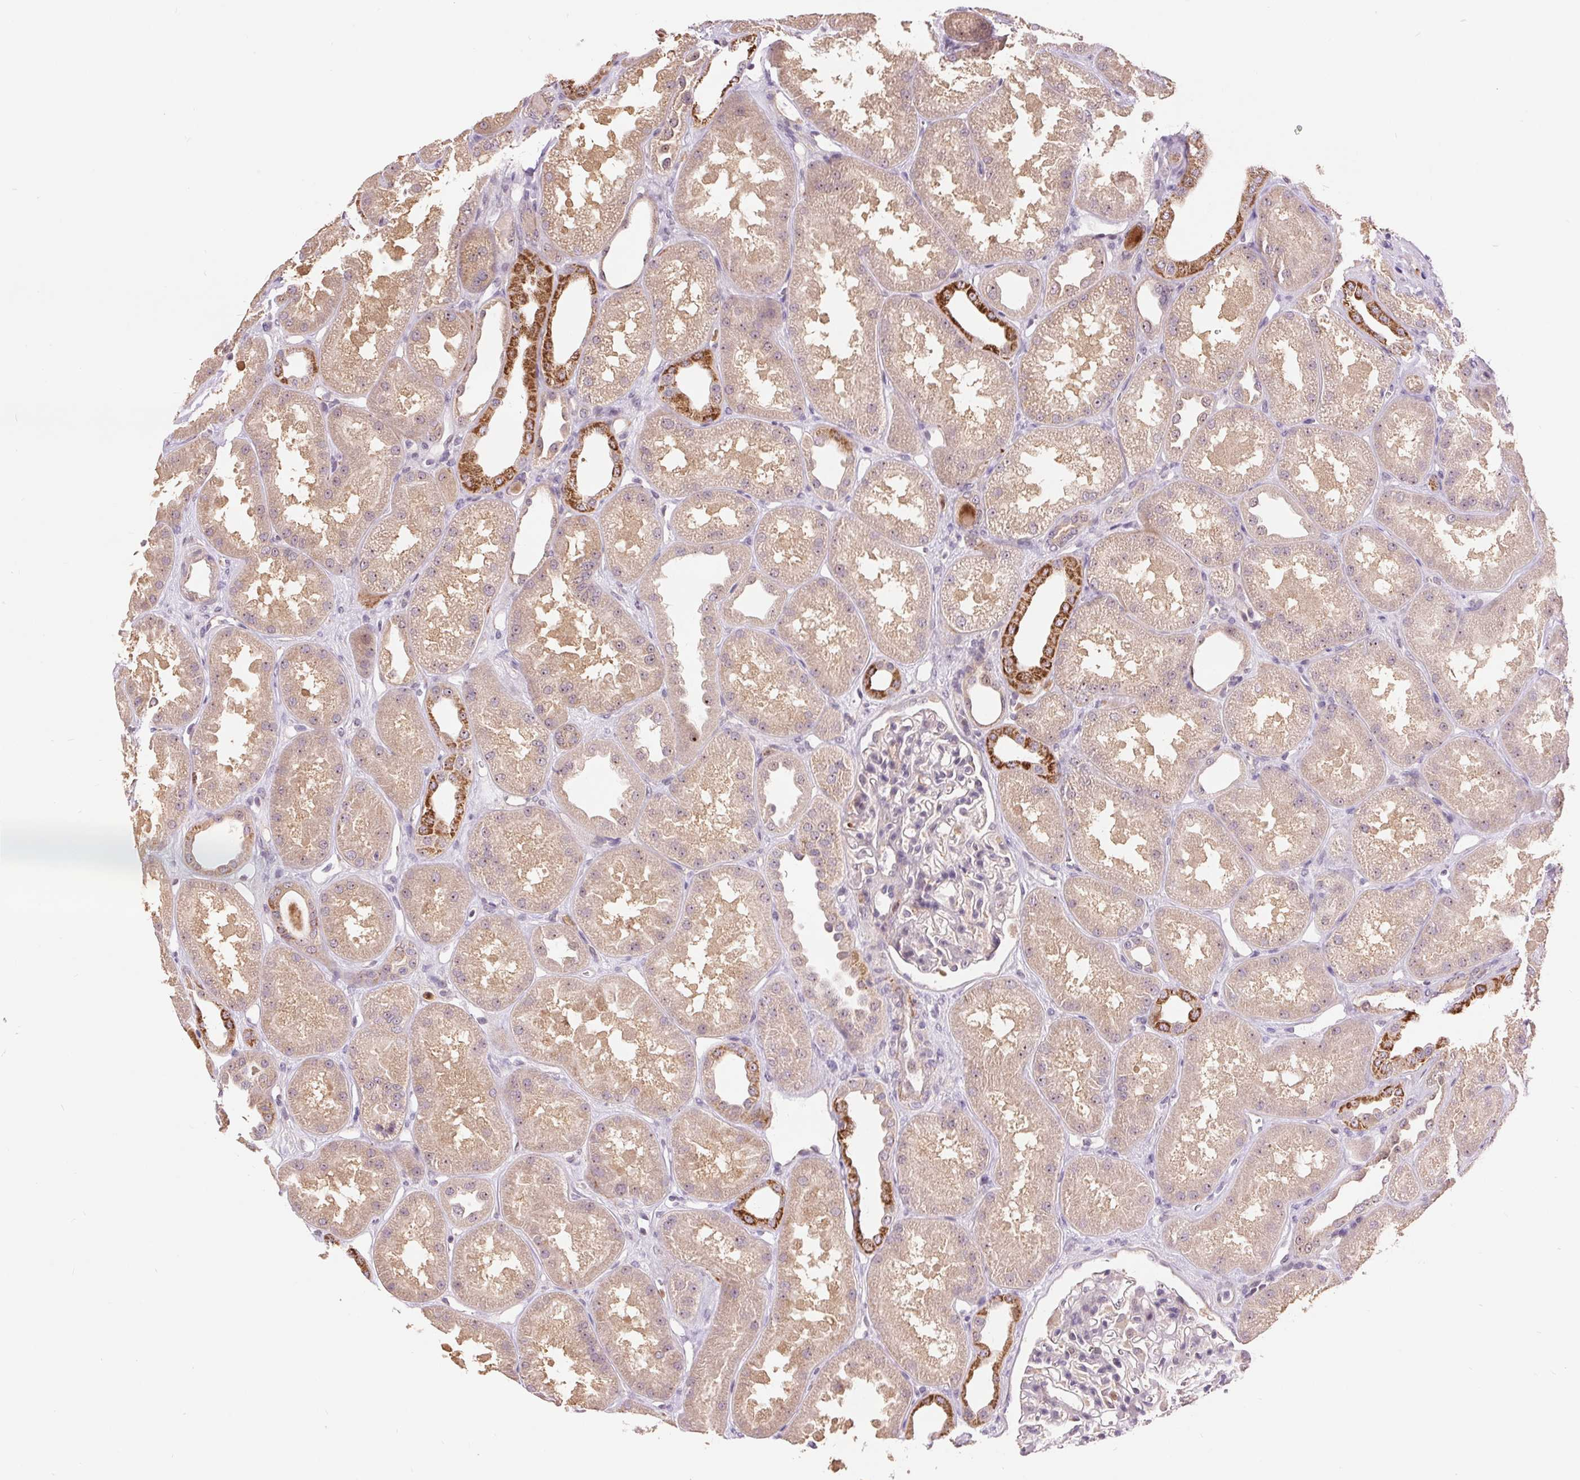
{"staining": {"intensity": "negative", "quantity": "none", "location": "none"}, "tissue": "kidney", "cell_type": "Cells in glomeruli", "image_type": "normal", "snomed": [{"axis": "morphology", "description": "Normal tissue, NOS"}, {"axis": "topography", "description": "Kidney"}], "caption": "This is a image of immunohistochemistry staining of unremarkable kidney, which shows no expression in cells in glomeruli.", "gene": "RANBP3L", "patient": {"sex": "male", "age": 61}}